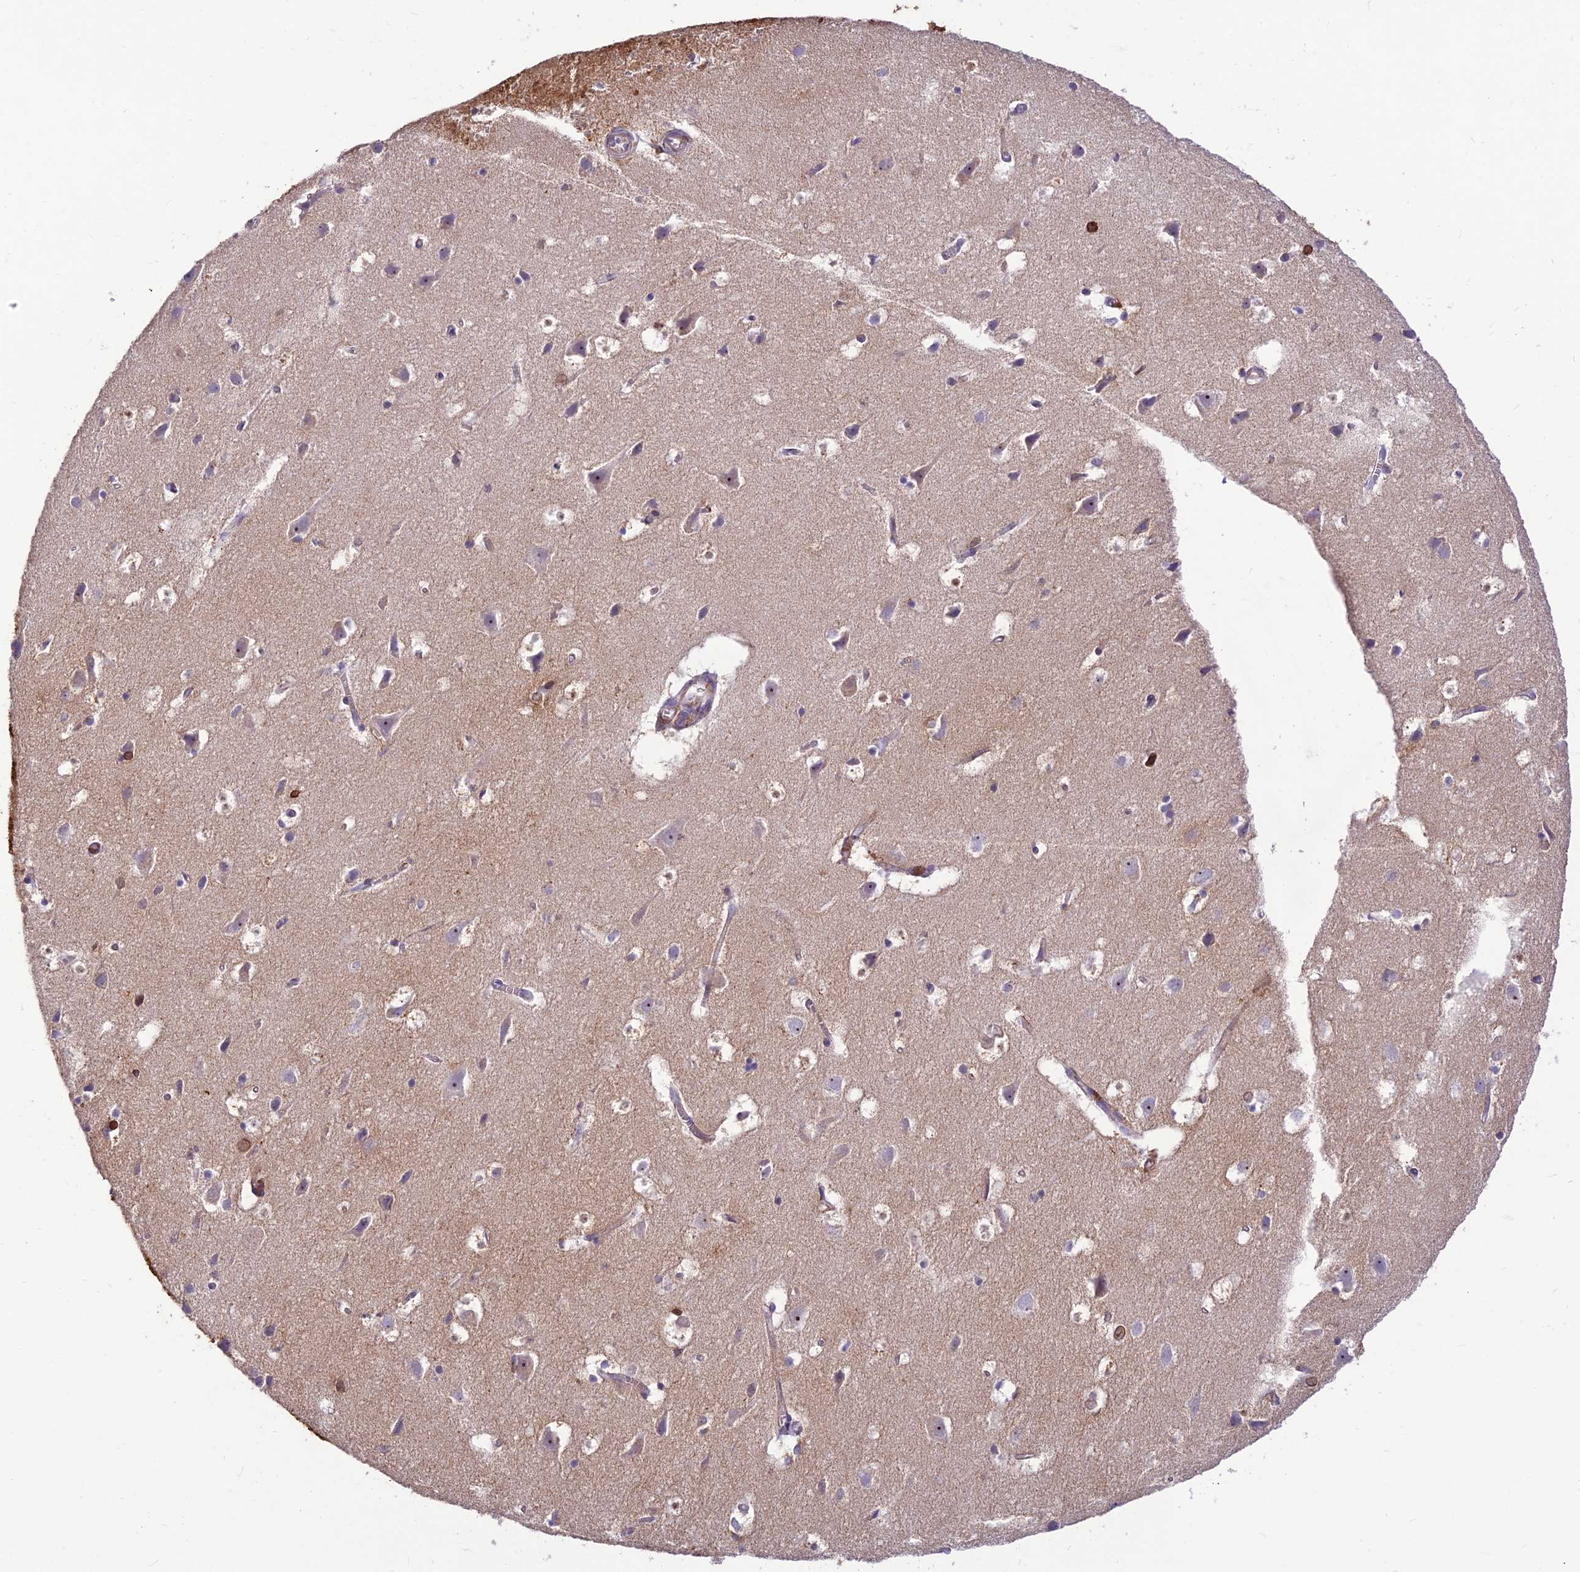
{"staining": {"intensity": "weak", "quantity": "25%-75%", "location": "cytoplasmic/membranous"}, "tissue": "cerebral cortex", "cell_type": "Endothelial cells", "image_type": "normal", "snomed": [{"axis": "morphology", "description": "Normal tissue, NOS"}, {"axis": "topography", "description": "Cerebral cortex"}], "caption": "Weak cytoplasmic/membranous positivity for a protein is present in approximately 25%-75% of endothelial cells of normal cerebral cortex using IHC.", "gene": "ST8SIA5", "patient": {"sex": "male", "age": 54}}